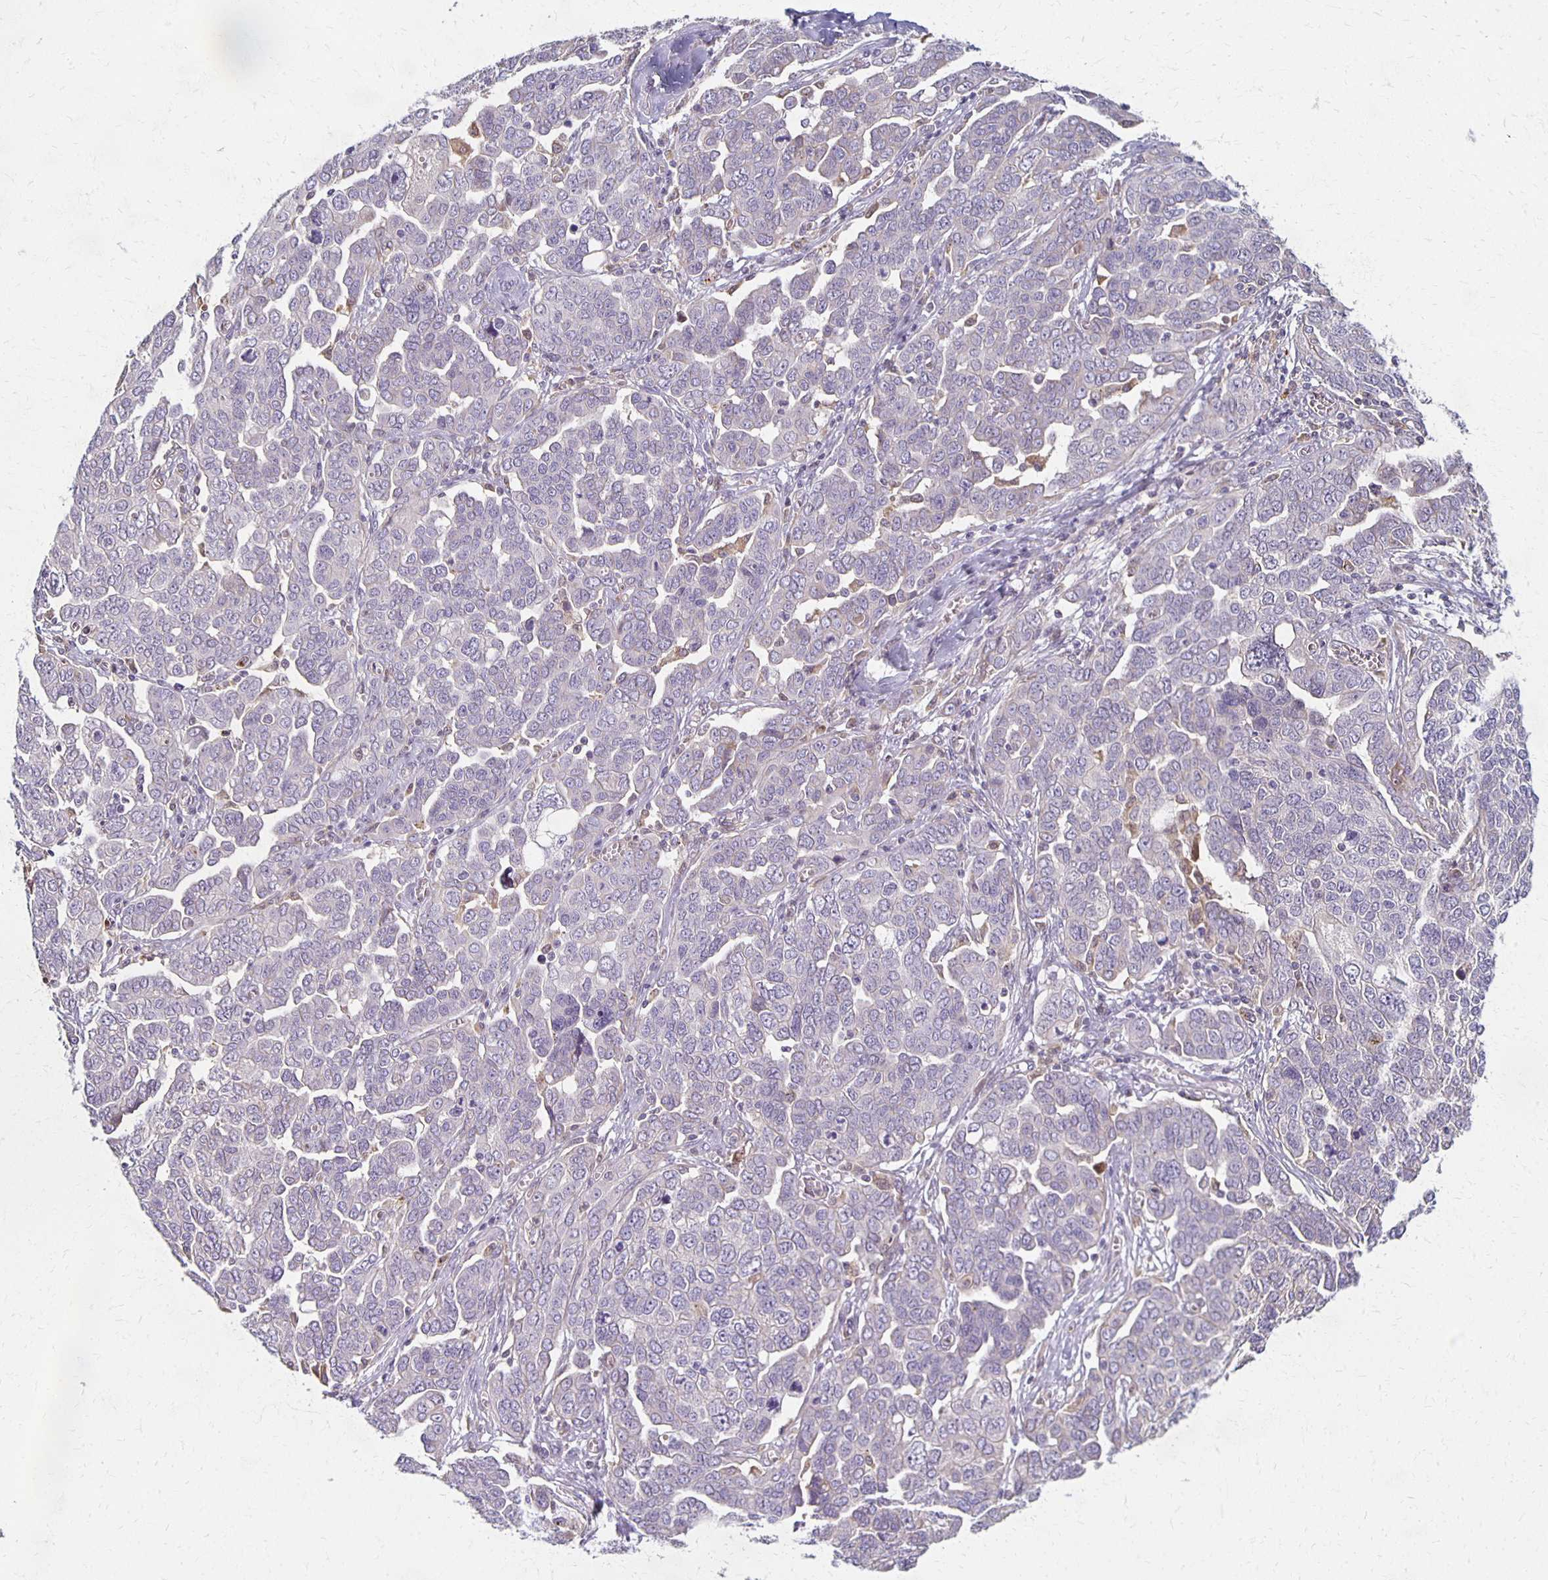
{"staining": {"intensity": "weak", "quantity": "<25%", "location": "cytoplasmic/membranous"}, "tissue": "ovarian cancer", "cell_type": "Tumor cells", "image_type": "cancer", "snomed": [{"axis": "morphology", "description": "Cystadenocarcinoma, serous, NOS"}, {"axis": "topography", "description": "Ovary"}], "caption": "Ovarian serous cystadenocarcinoma stained for a protein using immunohistochemistry shows no staining tumor cells.", "gene": "GPX4", "patient": {"sex": "female", "age": 59}}